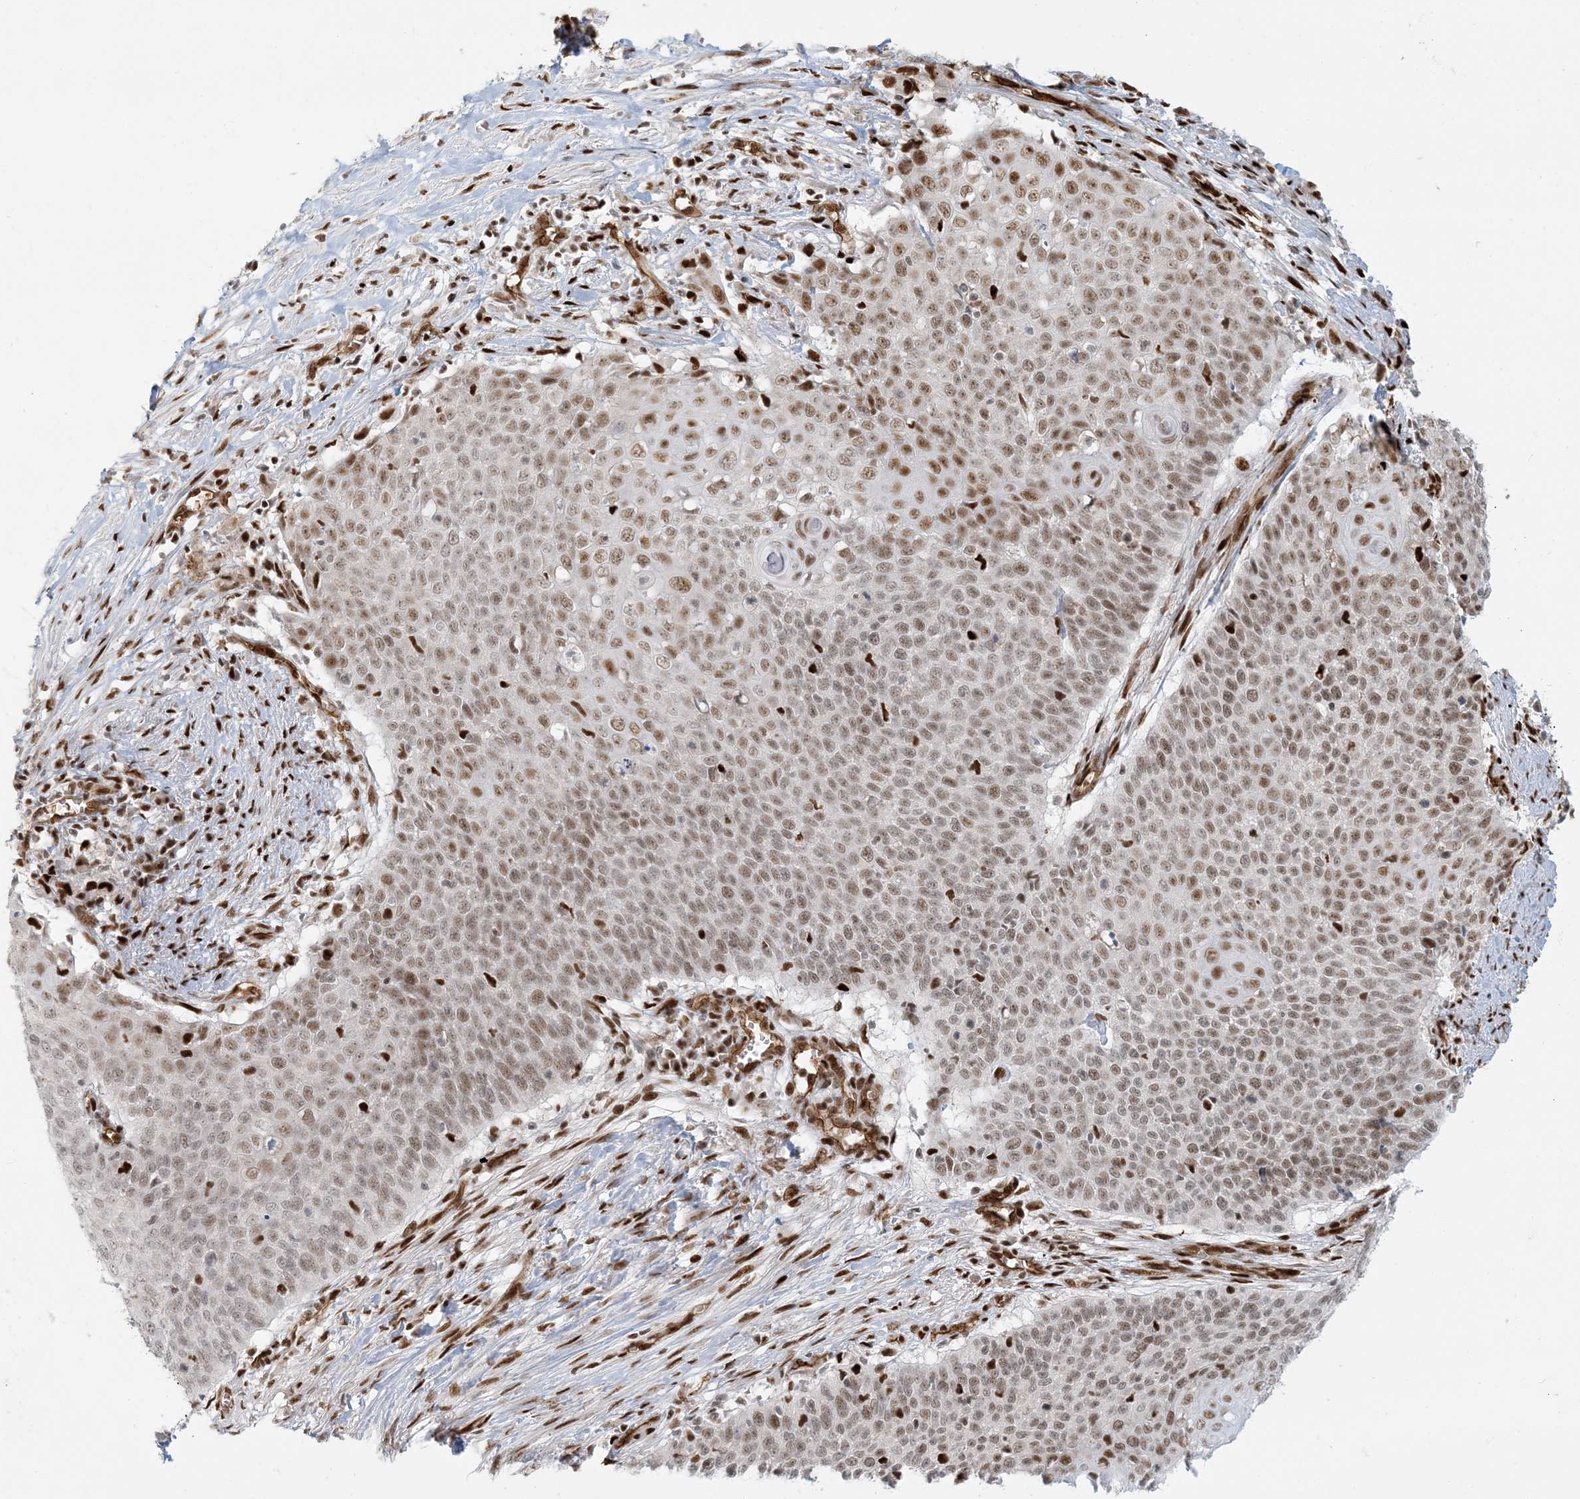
{"staining": {"intensity": "moderate", "quantity": "25%-75%", "location": "nuclear"}, "tissue": "cervical cancer", "cell_type": "Tumor cells", "image_type": "cancer", "snomed": [{"axis": "morphology", "description": "Squamous cell carcinoma, NOS"}, {"axis": "topography", "description": "Cervix"}], "caption": "The immunohistochemical stain highlights moderate nuclear expression in tumor cells of cervical cancer (squamous cell carcinoma) tissue.", "gene": "CKS2", "patient": {"sex": "female", "age": 39}}